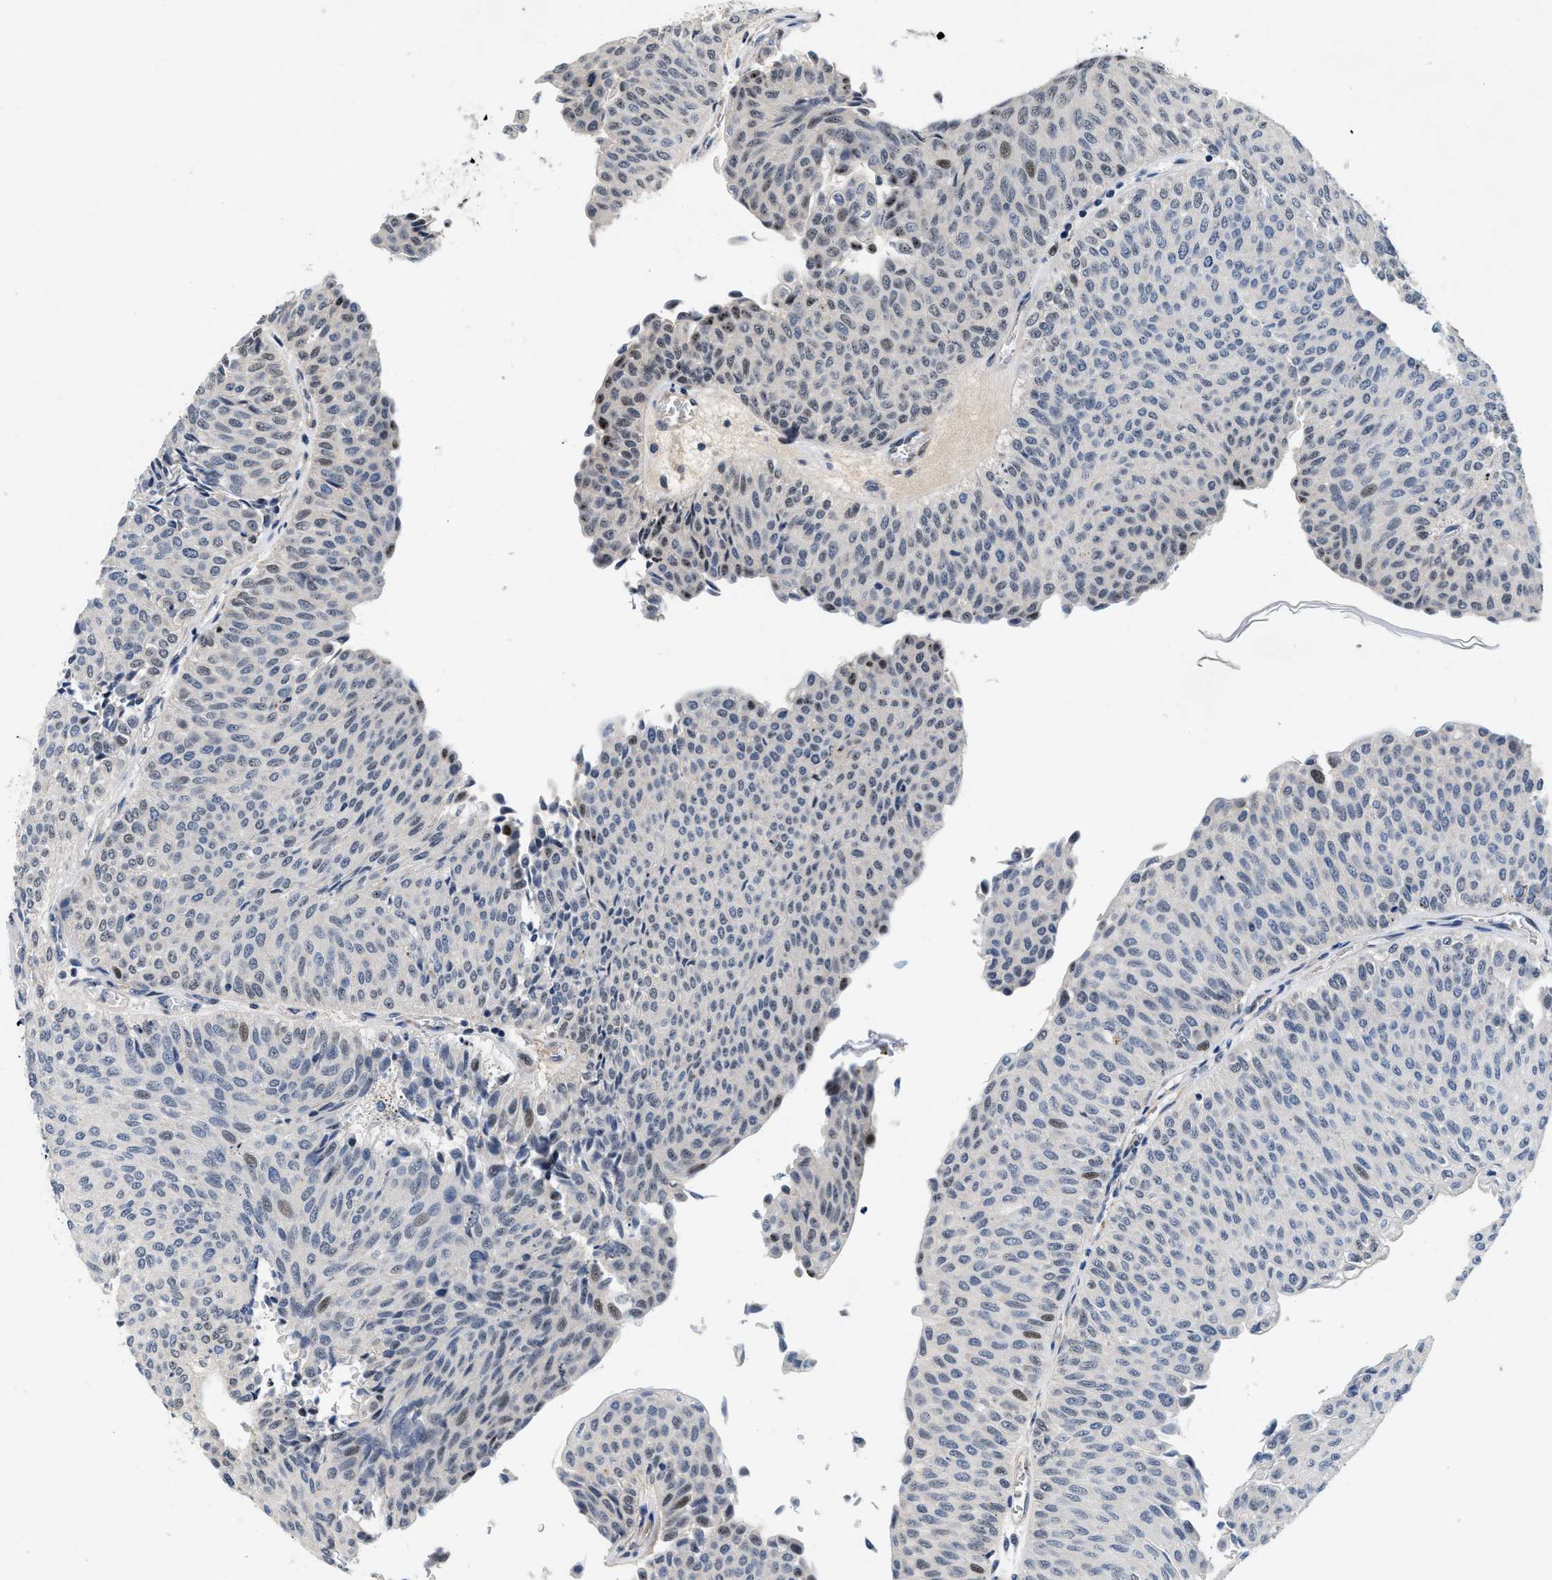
{"staining": {"intensity": "moderate", "quantity": "<25%", "location": "nuclear"}, "tissue": "urothelial cancer", "cell_type": "Tumor cells", "image_type": "cancer", "snomed": [{"axis": "morphology", "description": "Urothelial carcinoma, Low grade"}, {"axis": "topography", "description": "Urinary bladder"}], "caption": "Urothelial carcinoma (low-grade) tissue demonstrates moderate nuclear expression in about <25% of tumor cells, visualized by immunohistochemistry.", "gene": "VIP", "patient": {"sex": "male", "age": 78}}